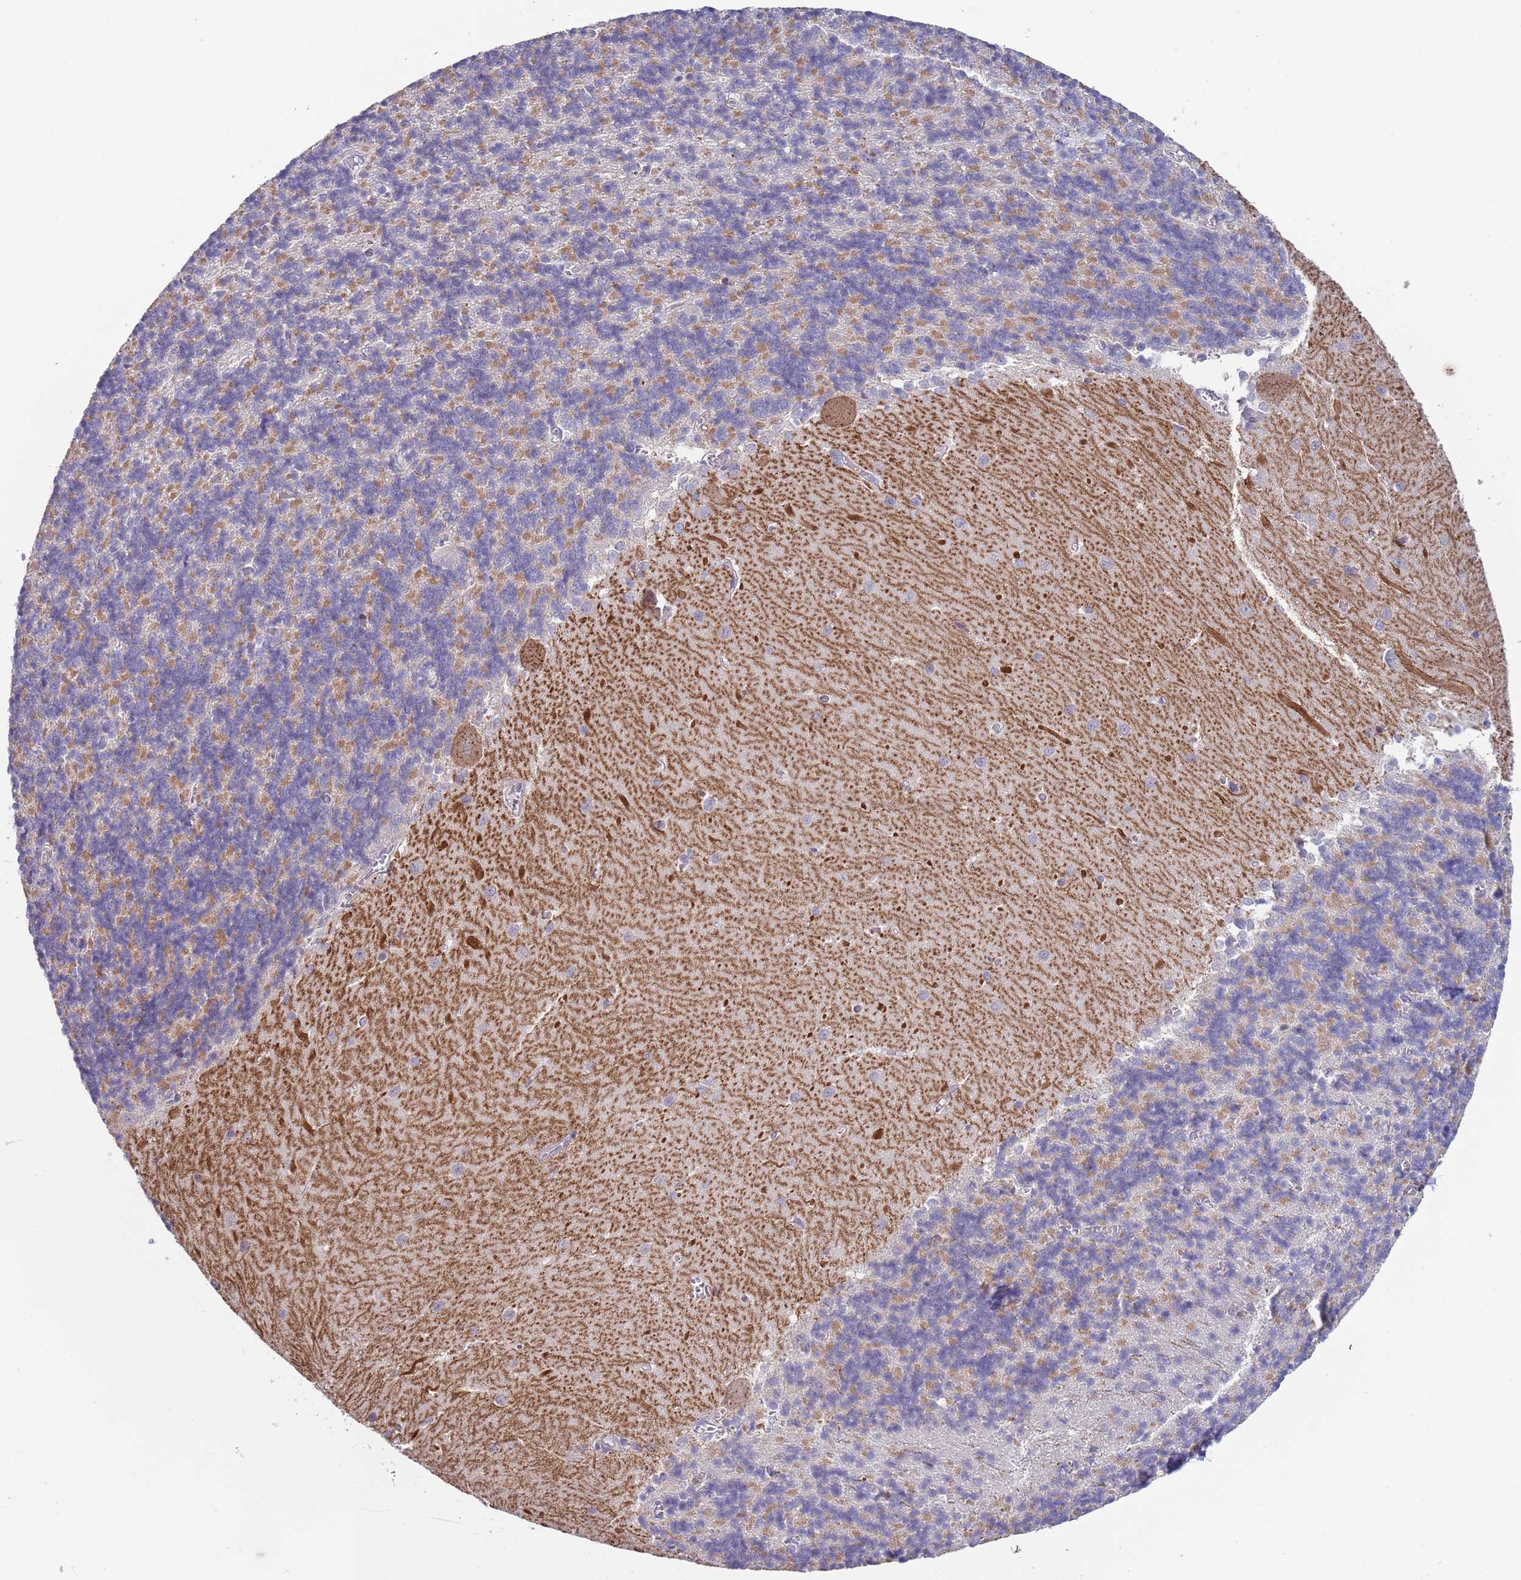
{"staining": {"intensity": "weak", "quantity": "25%-75%", "location": "cytoplasmic/membranous"}, "tissue": "cerebellum", "cell_type": "Cells in granular layer", "image_type": "normal", "snomed": [{"axis": "morphology", "description": "Normal tissue, NOS"}, {"axis": "topography", "description": "Cerebellum"}], "caption": "Protein expression by immunohistochemistry (IHC) reveals weak cytoplasmic/membranous staining in approximately 25%-75% of cells in granular layer in benign cerebellum. The staining was performed using DAB to visualize the protein expression in brown, while the nuclei were stained in blue with hematoxylin (Magnification: 20x).", "gene": "PIMREG", "patient": {"sex": "male", "age": 37}}